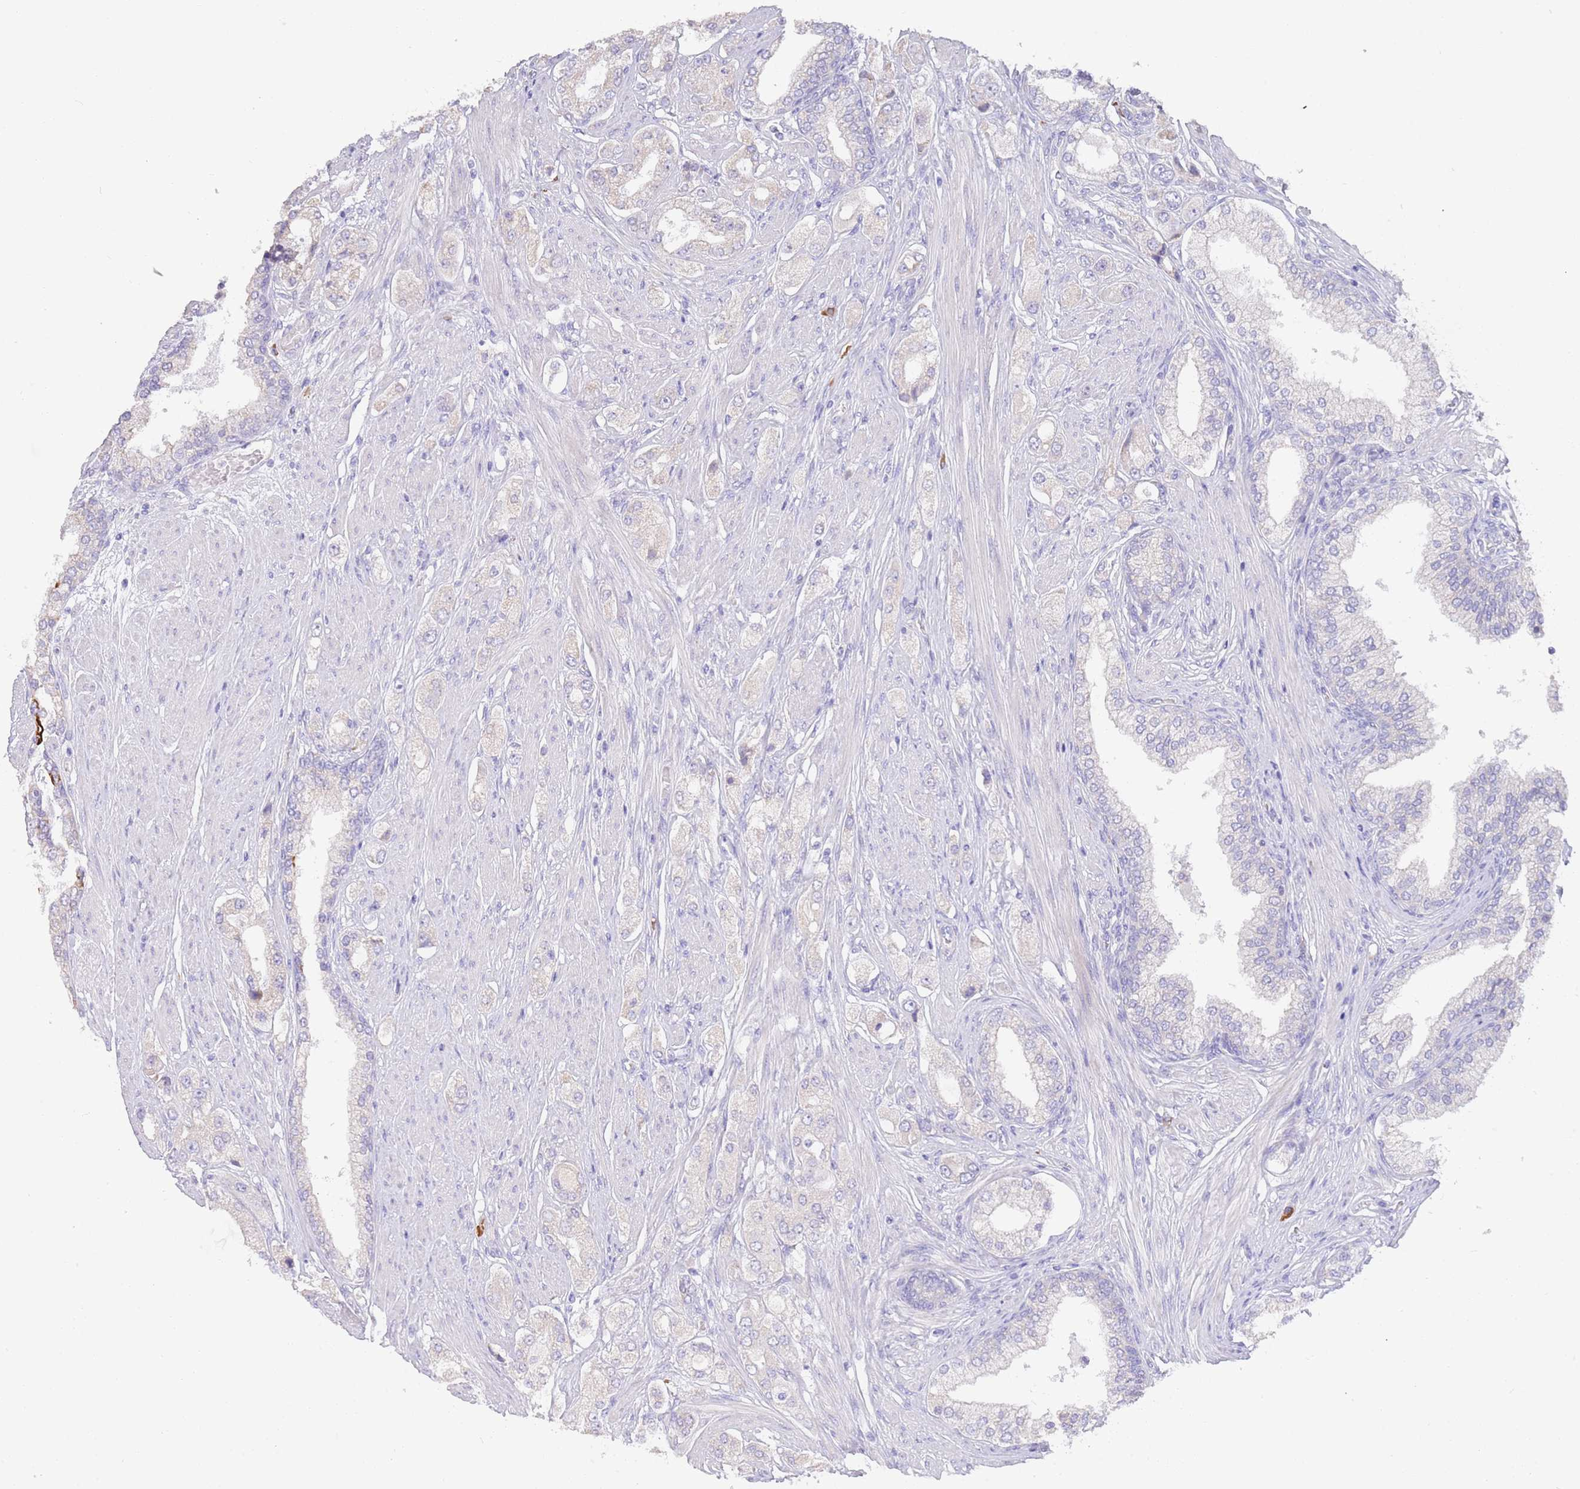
{"staining": {"intensity": "negative", "quantity": "none", "location": "none"}, "tissue": "prostate cancer", "cell_type": "Tumor cells", "image_type": "cancer", "snomed": [{"axis": "morphology", "description": "Adenocarcinoma, High grade"}, {"axis": "topography", "description": "Prostate"}], "caption": "Immunohistochemistry (IHC) histopathology image of adenocarcinoma (high-grade) (prostate) stained for a protein (brown), which exhibits no expression in tumor cells. The staining was performed using DAB (3,3'-diaminobenzidine) to visualize the protein expression in brown, while the nuclei were stained in blue with hematoxylin (Magnification: 20x).", "gene": "CCDC149", "patient": {"sex": "male", "age": 68}}